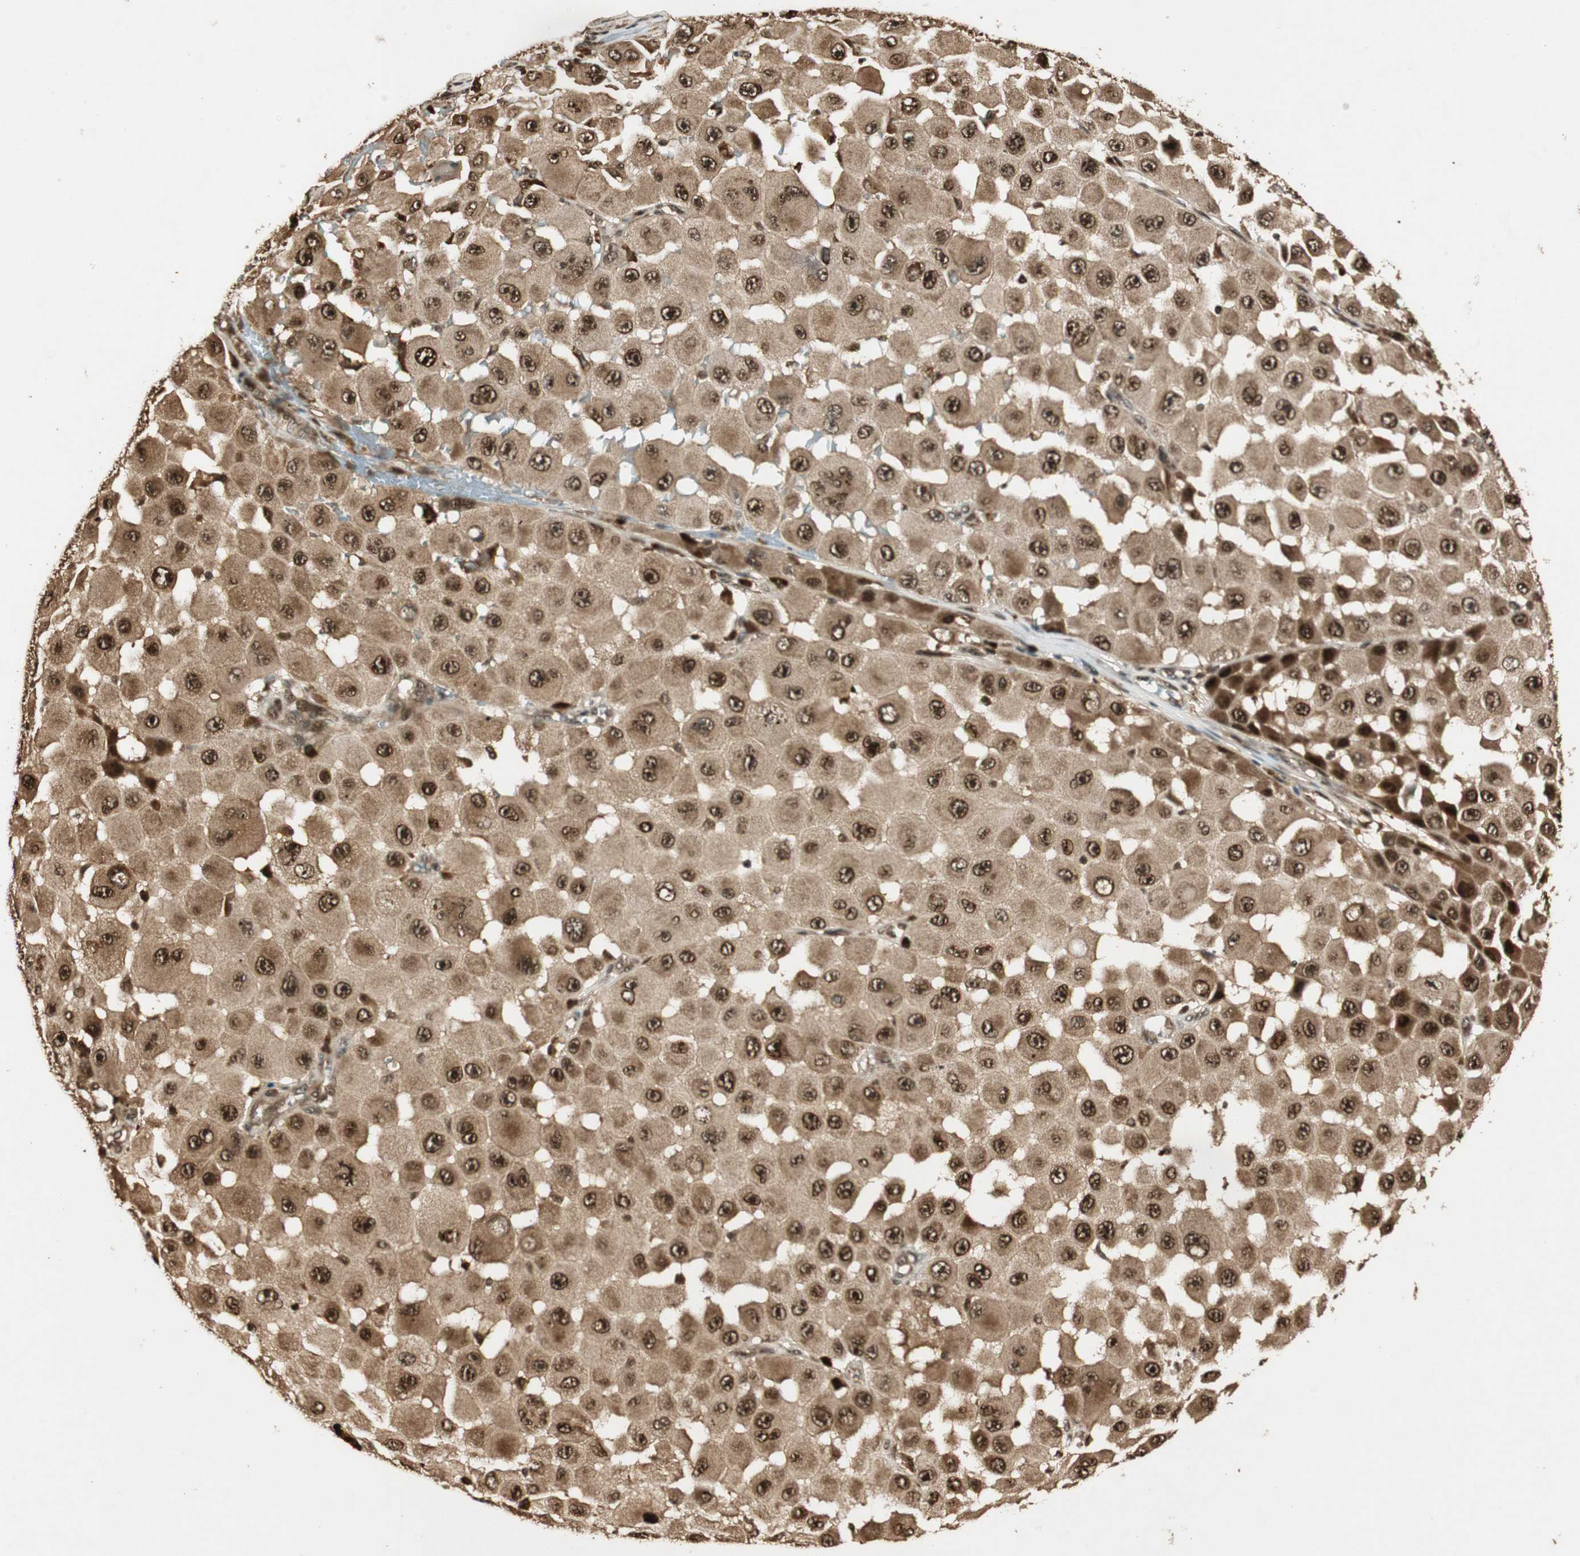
{"staining": {"intensity": "strong", "quantity": ">75%", "location": "cytoplasmic/membranous,nuclear"}, "tissue": "melanoma", "cell_type": "Tumor cells", "image_type": "cancer", "snomed": [{"axis": "morphology", "description": "Malignant melanoma, NOS"}, {"axis": "topography", "description": "Skin"}], "caption": "Tumor cells show high levels of strong cytoplasmic/membranous and nuclear expression in about >75% of cells in human malignant melanoma.", "gene": "RPA3", "patient": {"sex": "female", "age": 81}}